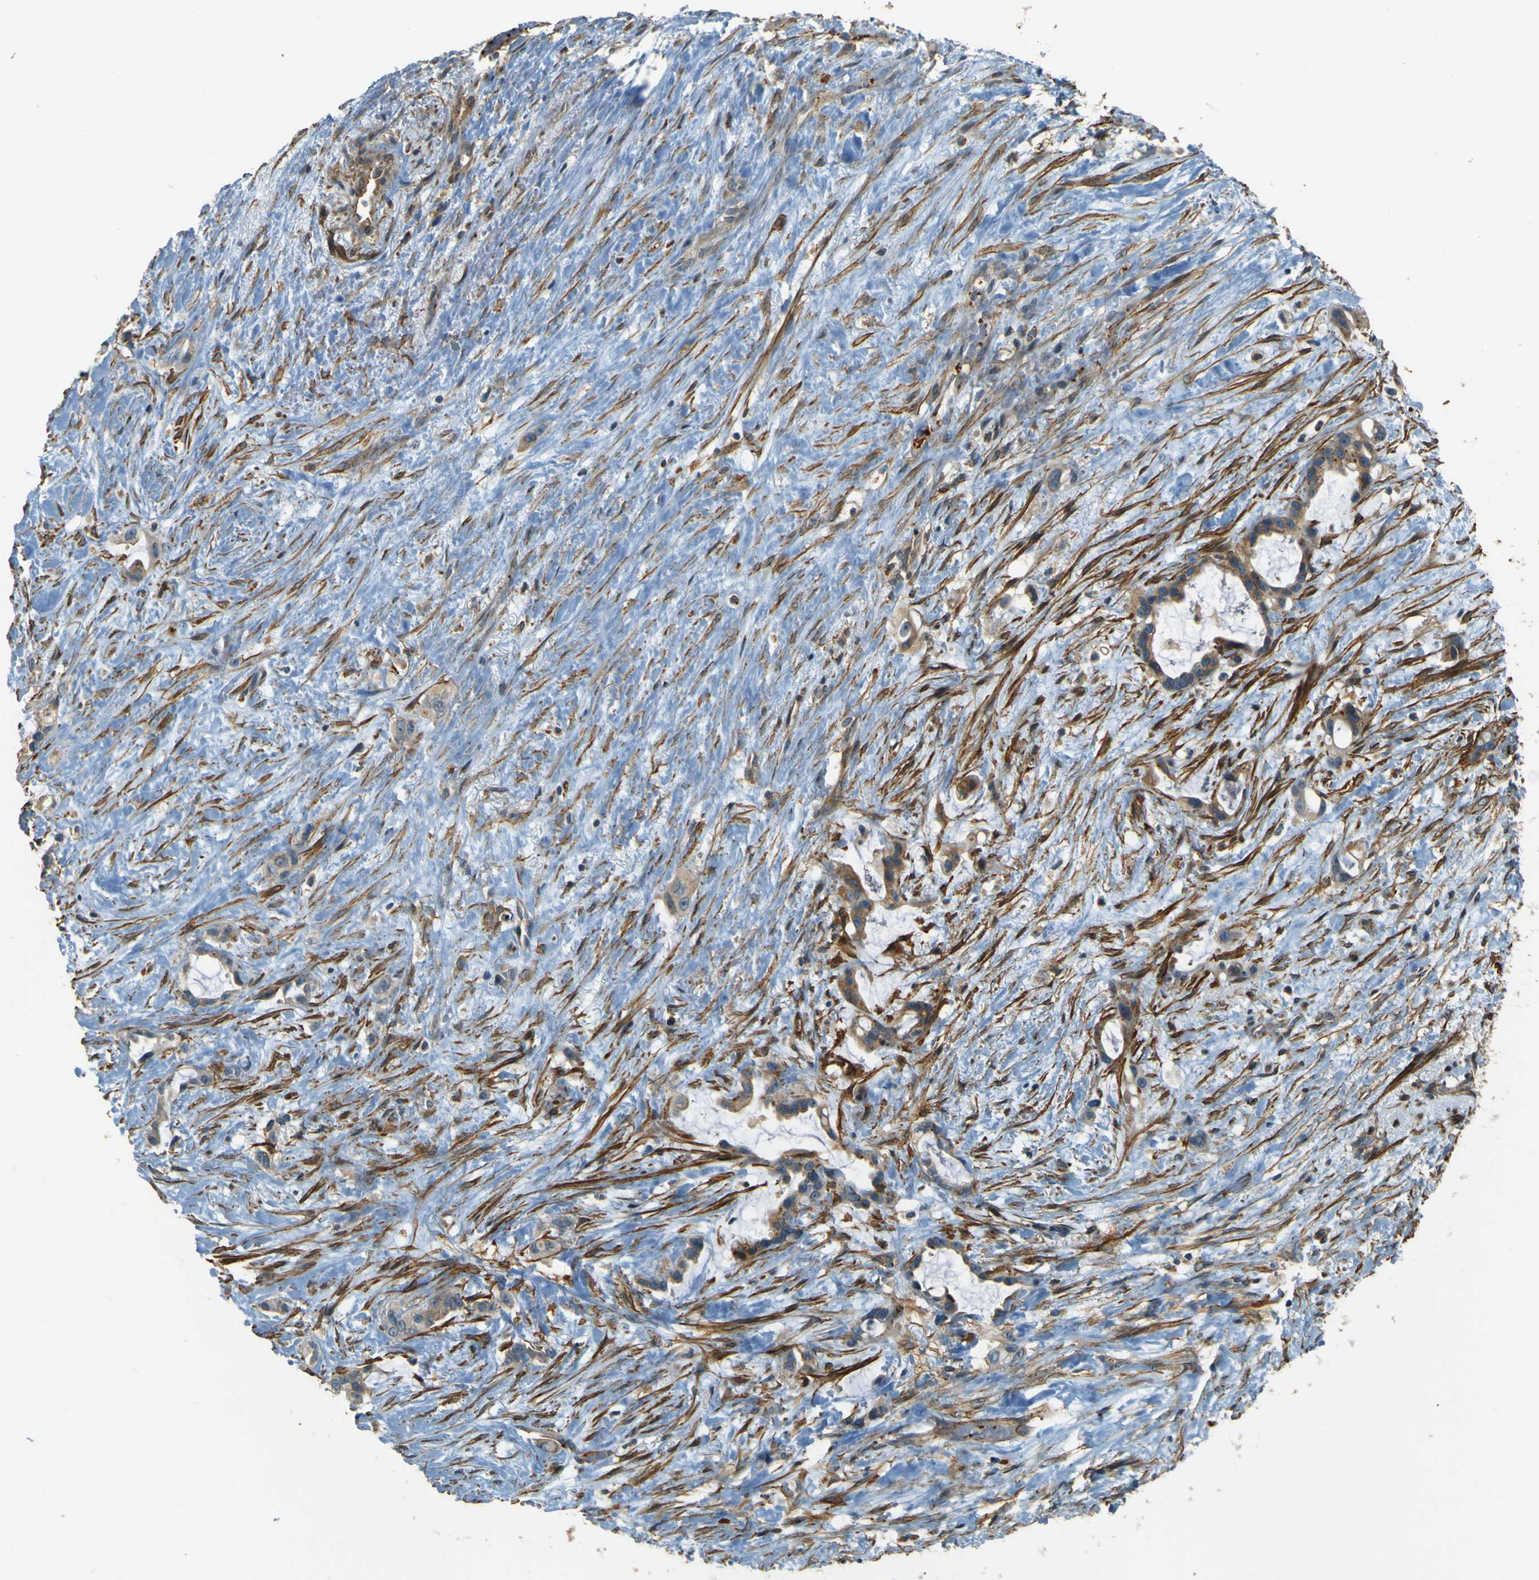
{"staining": {"intensity": "weak", "quantity": ">75%", "location": "cytoplasmic/membranous"}, "tissue": "liver cancer", "cell_type": "Tumor cells", "image_type": "cancer", "snomed": [{"axis": "morphology", "description": "Cholangiocarcinoma"}, {"axis": "topography", "description": "Liver"}], "caption": "Weak cytoplasmic/membranous staining for a protein is present in approximately >75% of tumor cells of cholangiocarcinoma (liver) using immunohistochemistry.", "gene": "NEXN", "patient": {"sex": "female", "age": 65}}